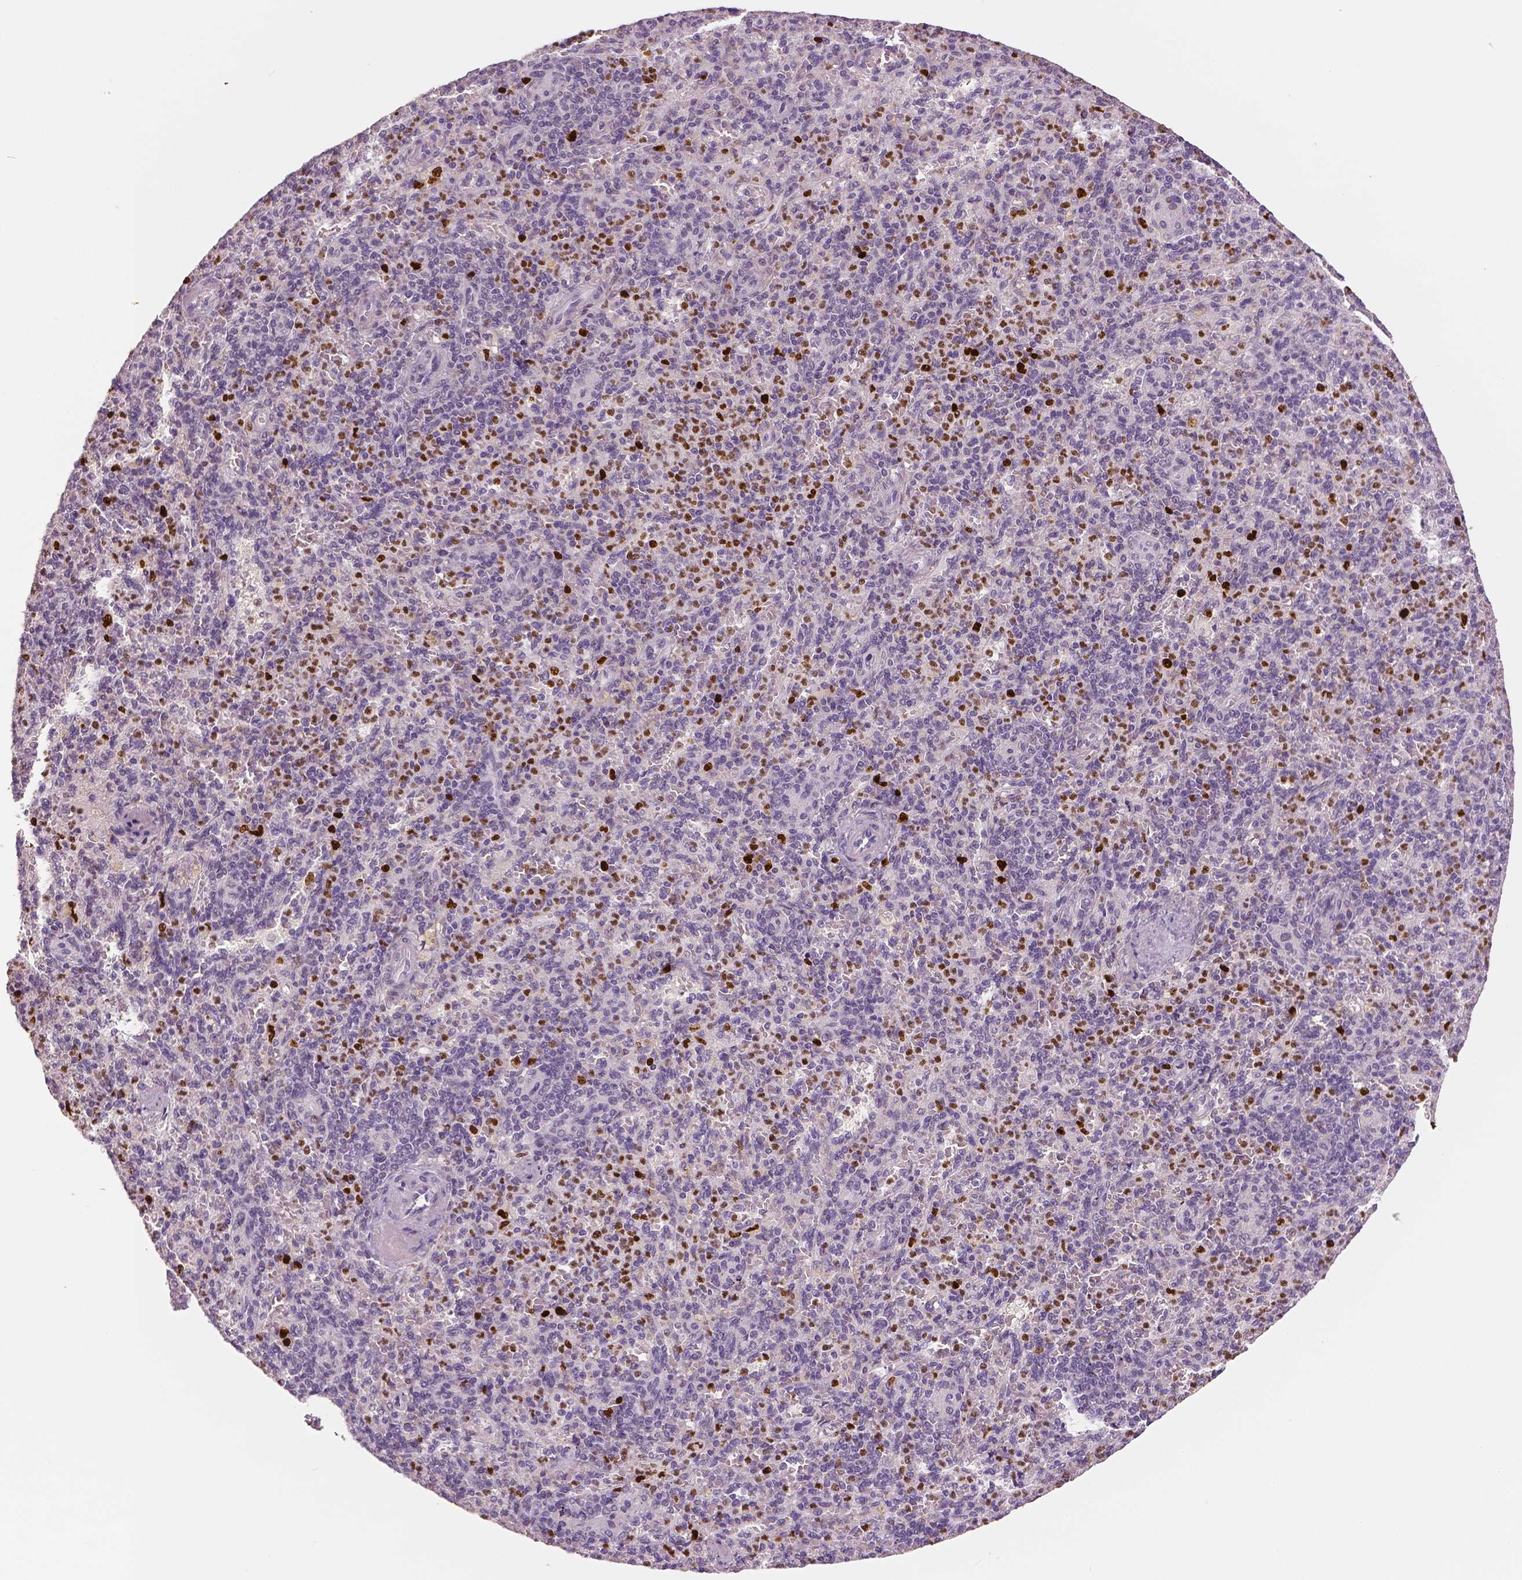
{"staining": {"intensity": "strong", "quantity": "<25%", "location": "nuclear"}, "tissue": "spleen", "cell_type": "Cells in red pulp", "image_type": "normal", "snomed": [{"axis": "morphology", "description": "Normal tissue, NOS"}, {"axis": "topography", "description": "Spleen"}], "caption": "A medium amount of strong nuclear positivity is seen in approximately <25% of cells in red pulp in normal spleen. (Brightfield microscopy of DAB IHC at high magnification).", "gene": "MKI67", "patient": {"sex": "female", "age": 74}}